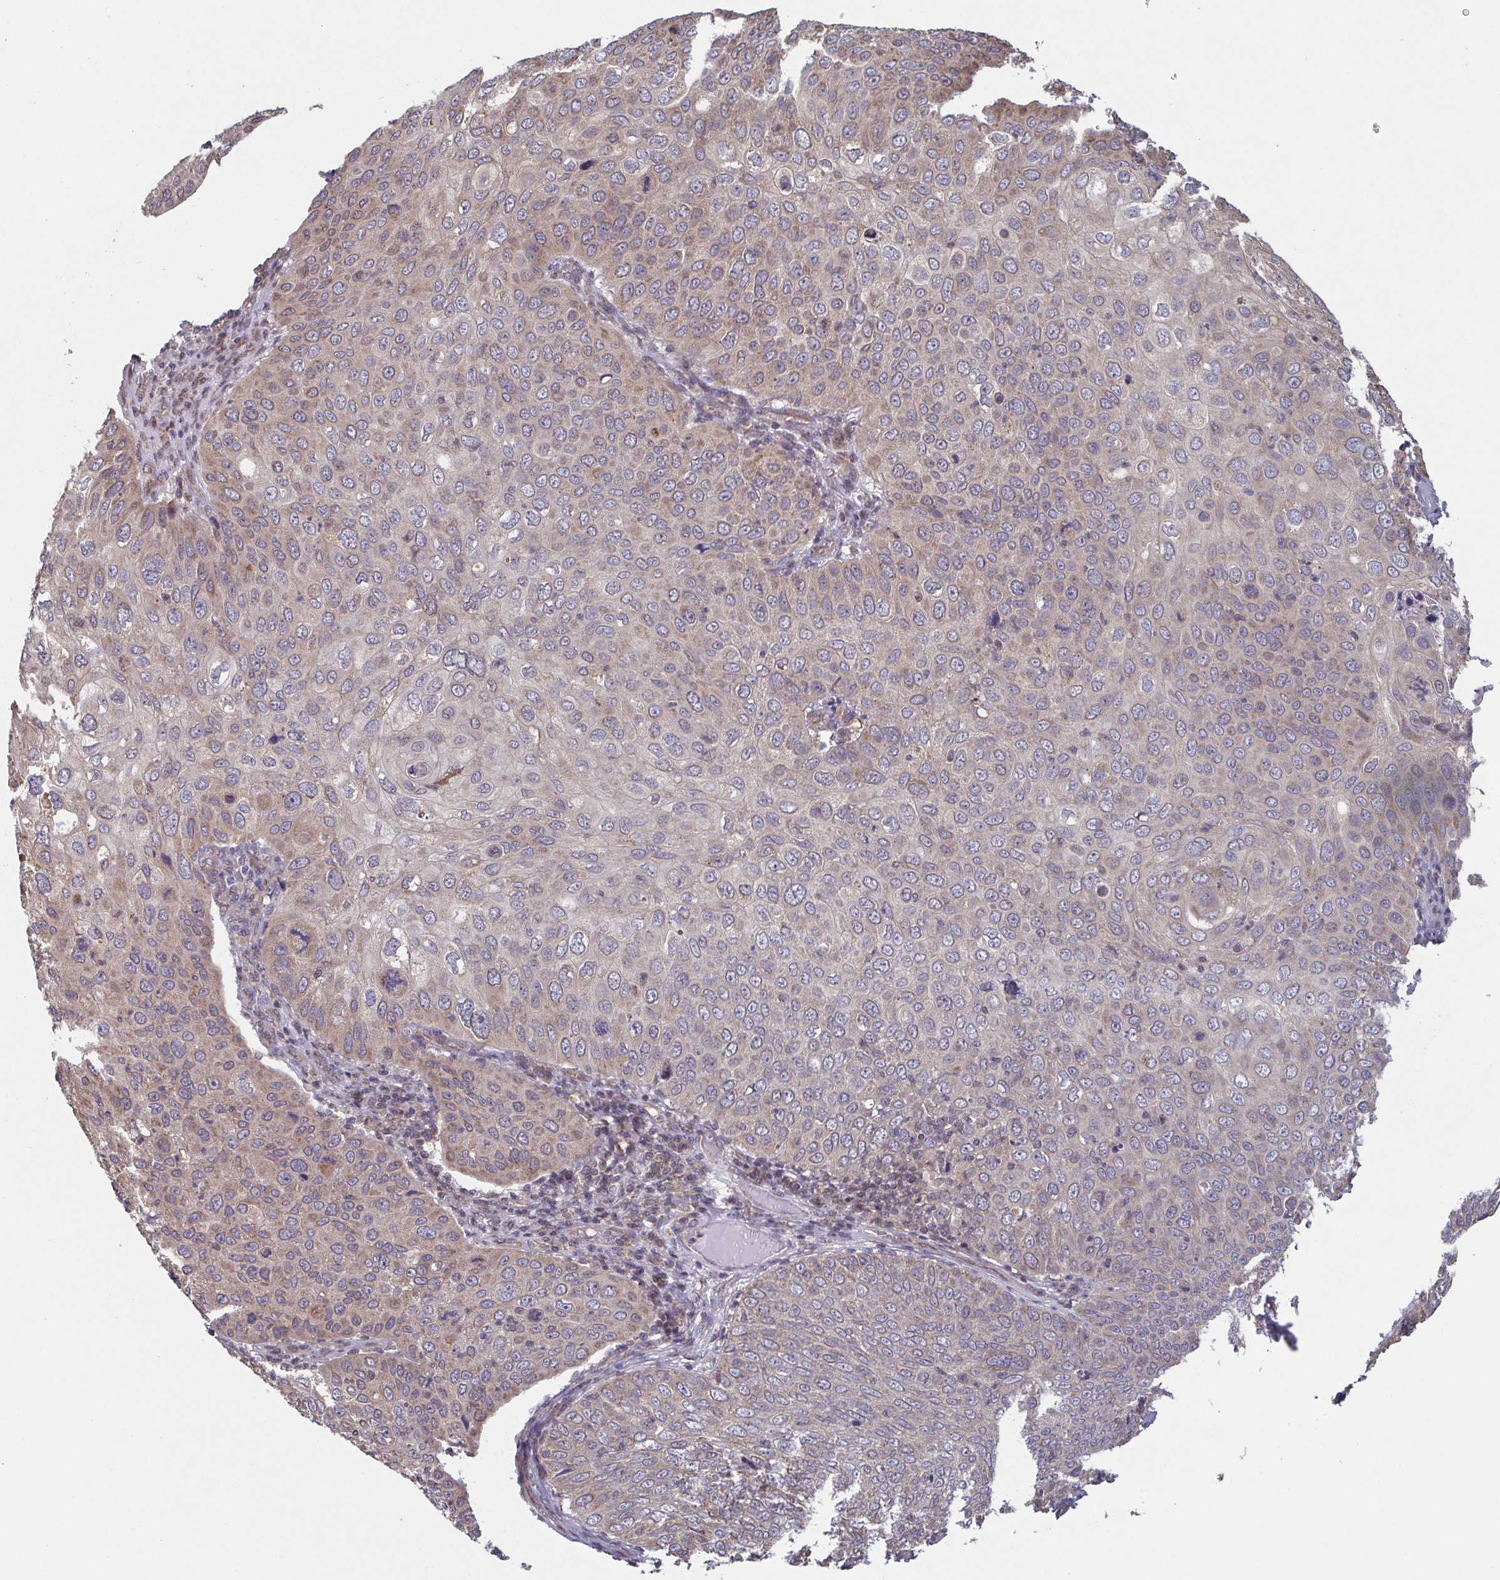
{"staining": {"intensity": "weak", "quantity": "<25%", "location": "cytoplasmic/membranous"}, "tissue": "skin cancer", "cell_type": "Tumor cells", "image_type": "cancer", "snomed": [{"axis": "morphology", "description": "Squamous cell carcinoma, NOS"}, {"axis": "topography", "description": "Skin"}], "caption": "Squamous cell carcinoma (skin) stained for a protein using immunohistochemistry shows no staining tumor cells.", "gene": "COPB1", "patient": {"sex": "male", "age": 87}}